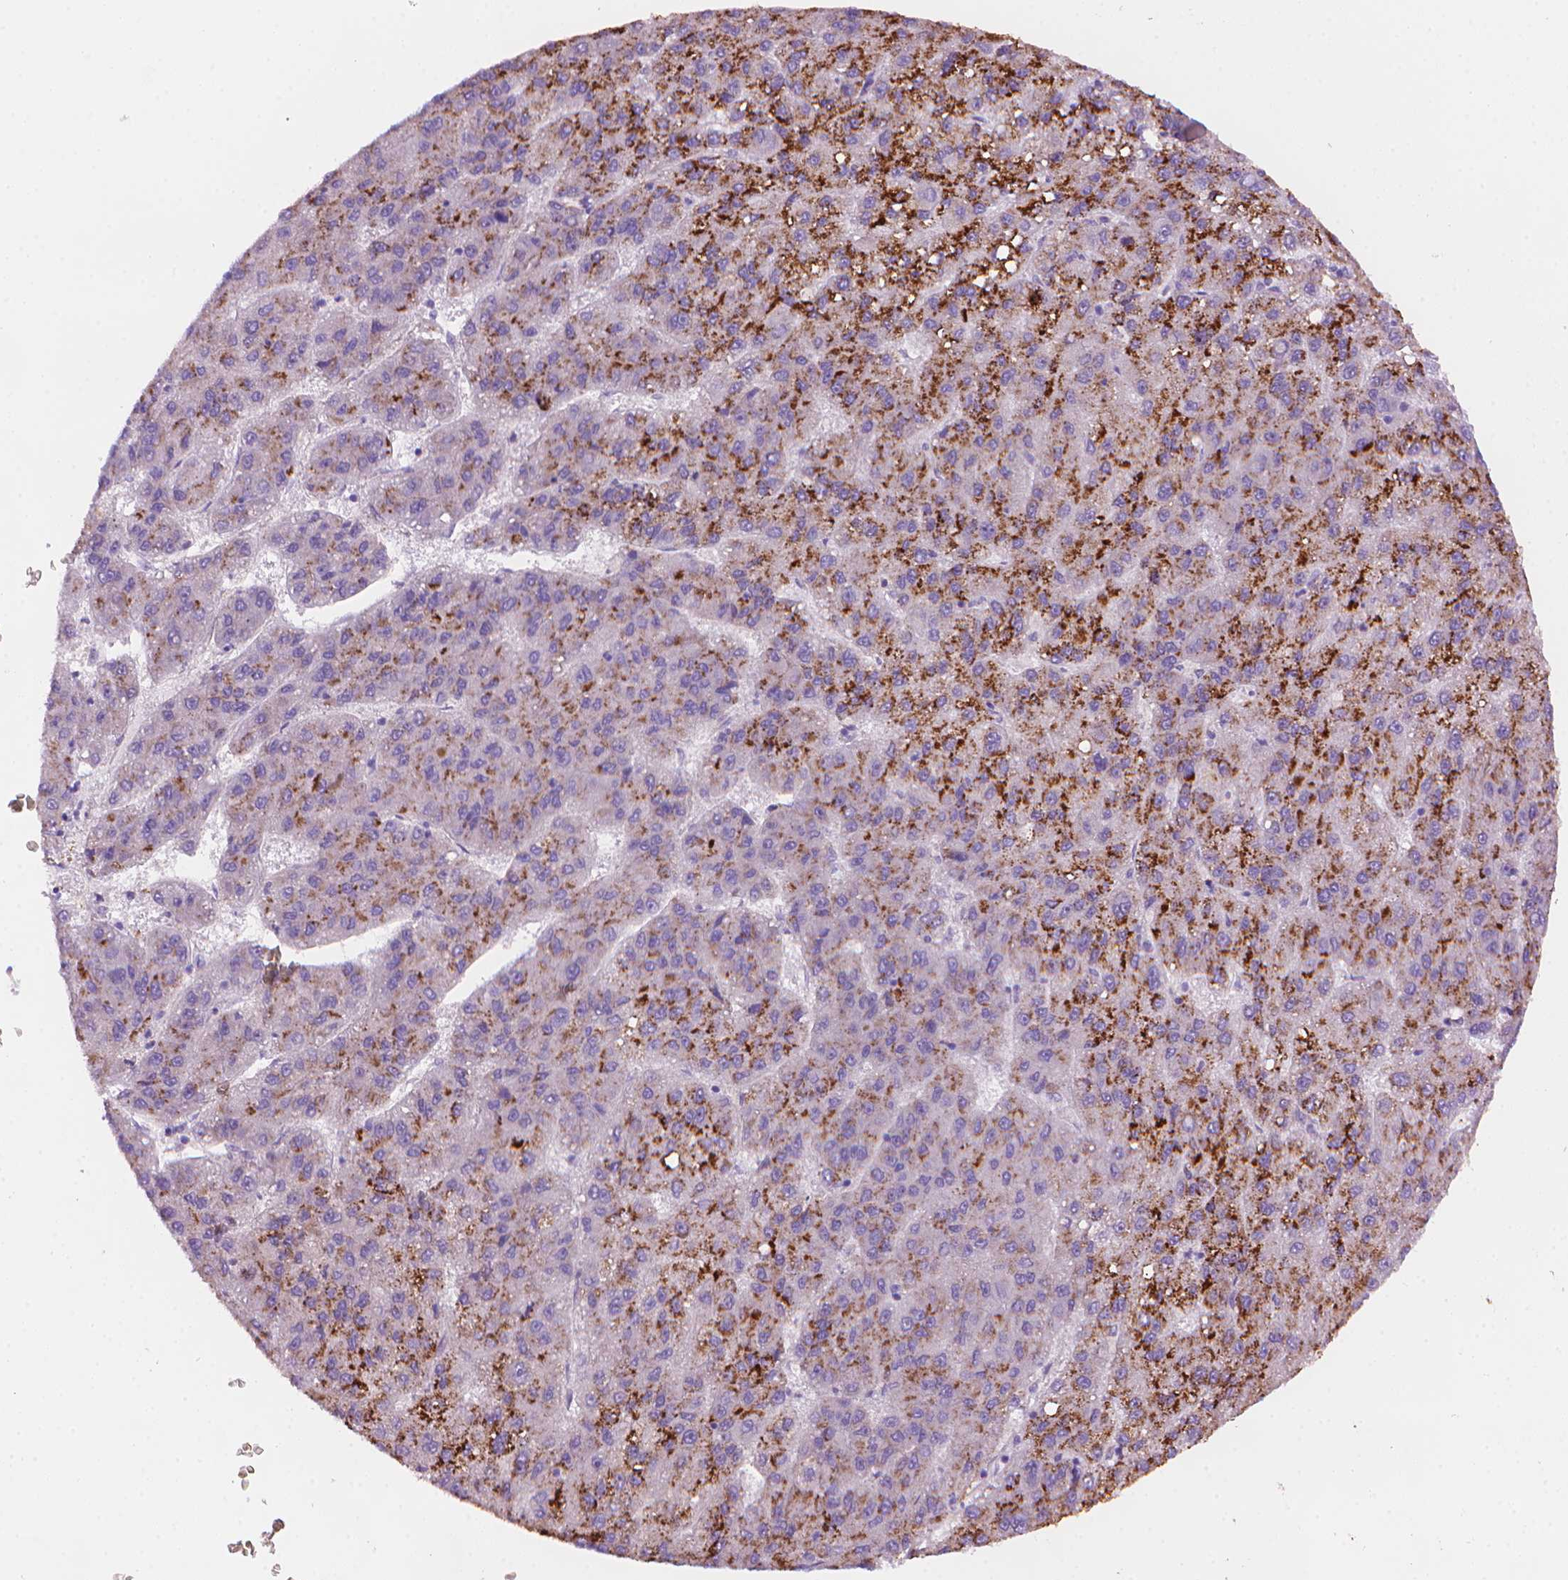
{"staining": {"intensity": "strong", "quantity": "25%-75%", "location": "cytoplasmic/membranous"}, "tissue": "liver cancer", "cell_type": "Tumor cells", "image_type": "cancer", "snomed": [{"axis": "morphology", "description": "Carcinoma, Hepatocellular, NOS"}, {"axis": "topography", "description": "Liver"}], "caption": "Liver hepatocellular carcinoma stained with immunohistochemistry reveals strong cytoplasmic/membranous positivity in about 25%-75% of tumor cells.", "gene": "AMMECR1", "patient": {"sex": "female", "age": 82}}